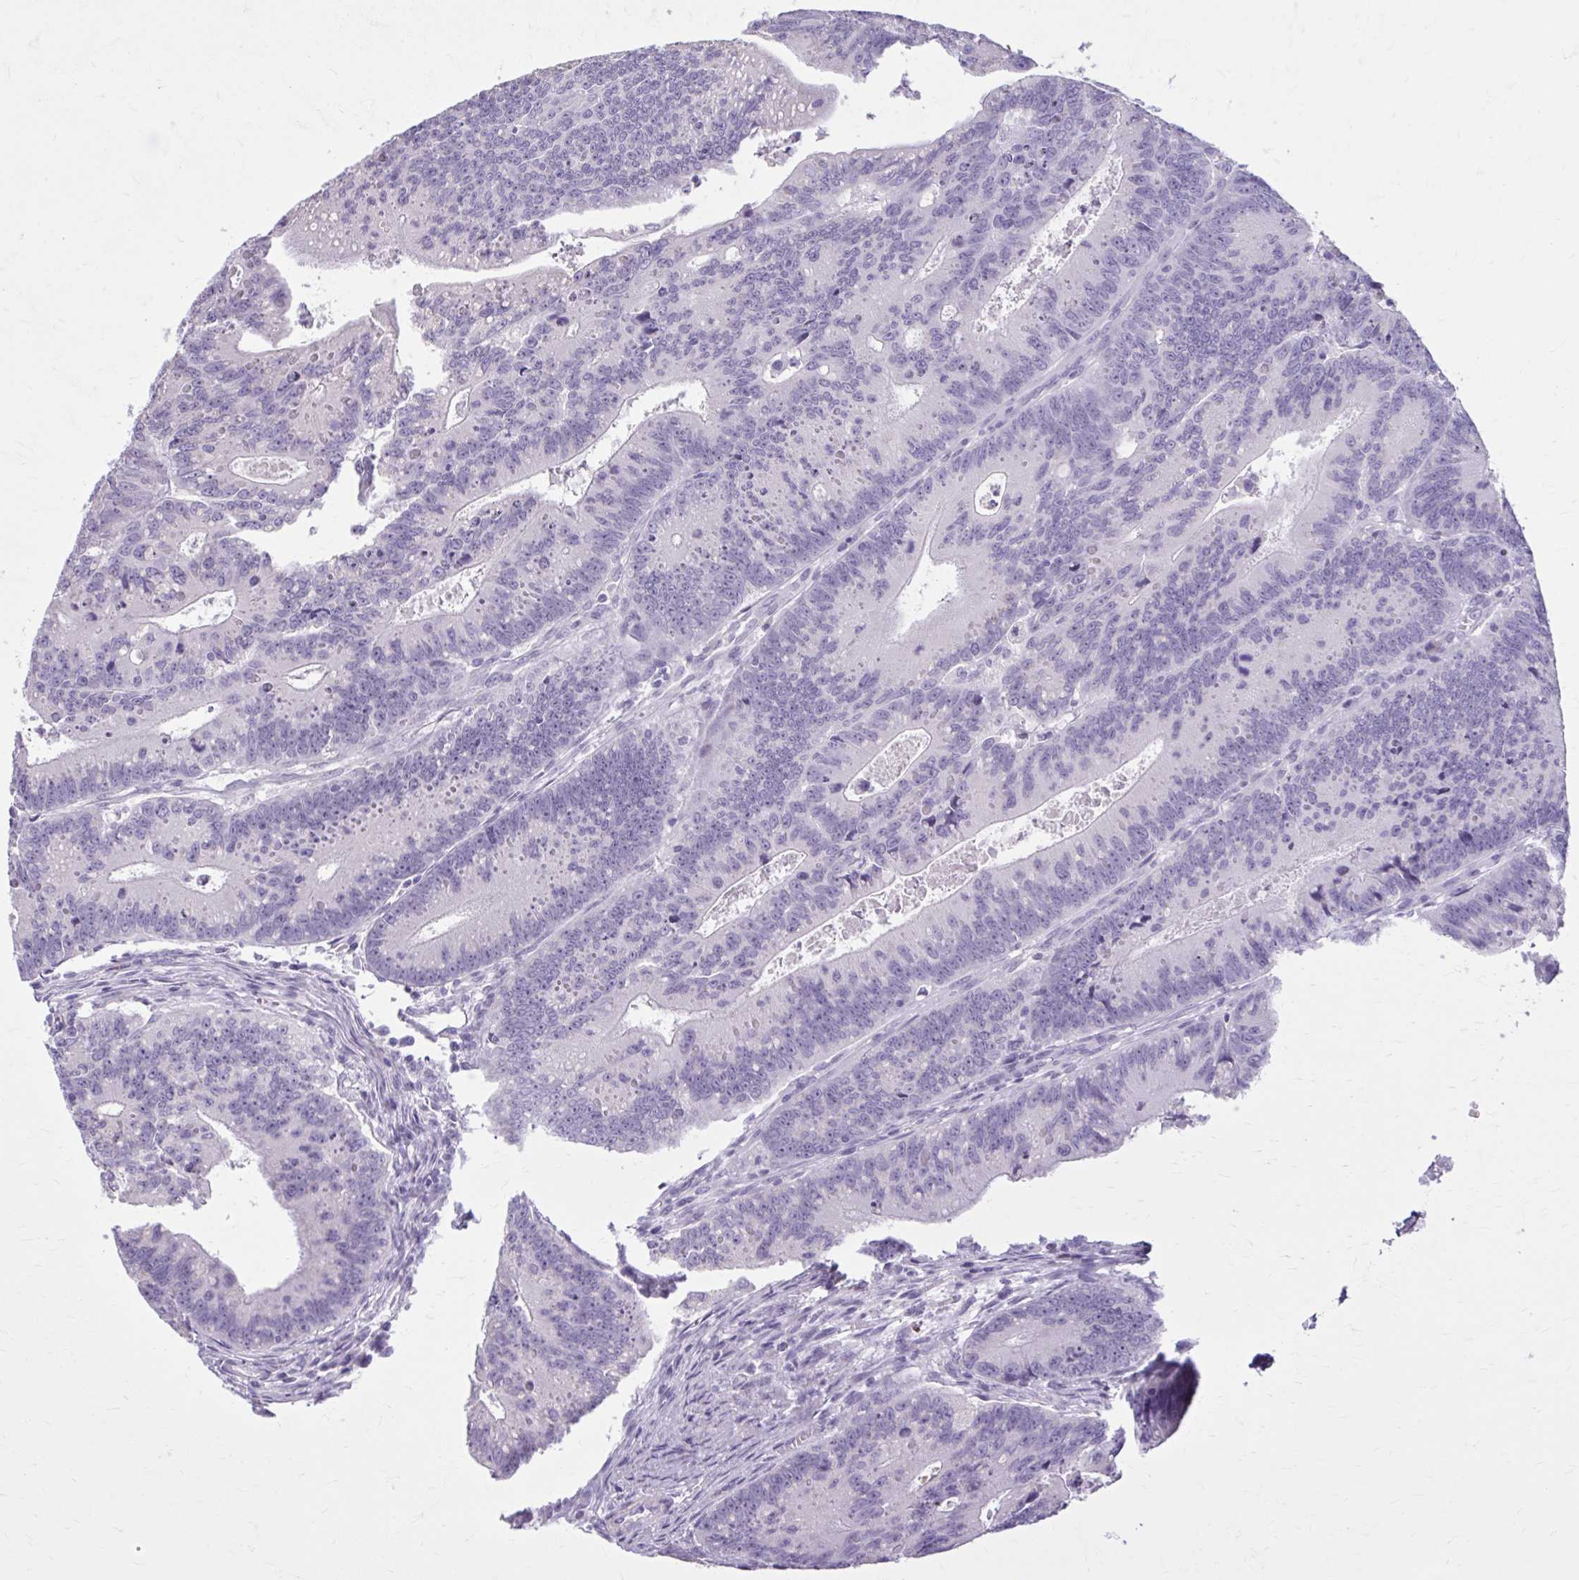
{"staining": {"intensity": "negative", "quantity": "none", "location": "none"}, "tissue": "colorectal cancer", "cell_type": "Tumor cells", "image_type": "cancer", "snomed": [{"axis": "morphology", "description": "Adenocarcinoma, NOS"}, {"axis": "topography", "description": "Rectum"}], "caption": "Immunohistochemistry (IHC) histopathology image of adenocarcinoma (colorectal) stained for a protein (brown), which displays no positivity in tumor cells.", "gene": "OR4B1", "patient": {"sex": "female", "age": 81}}